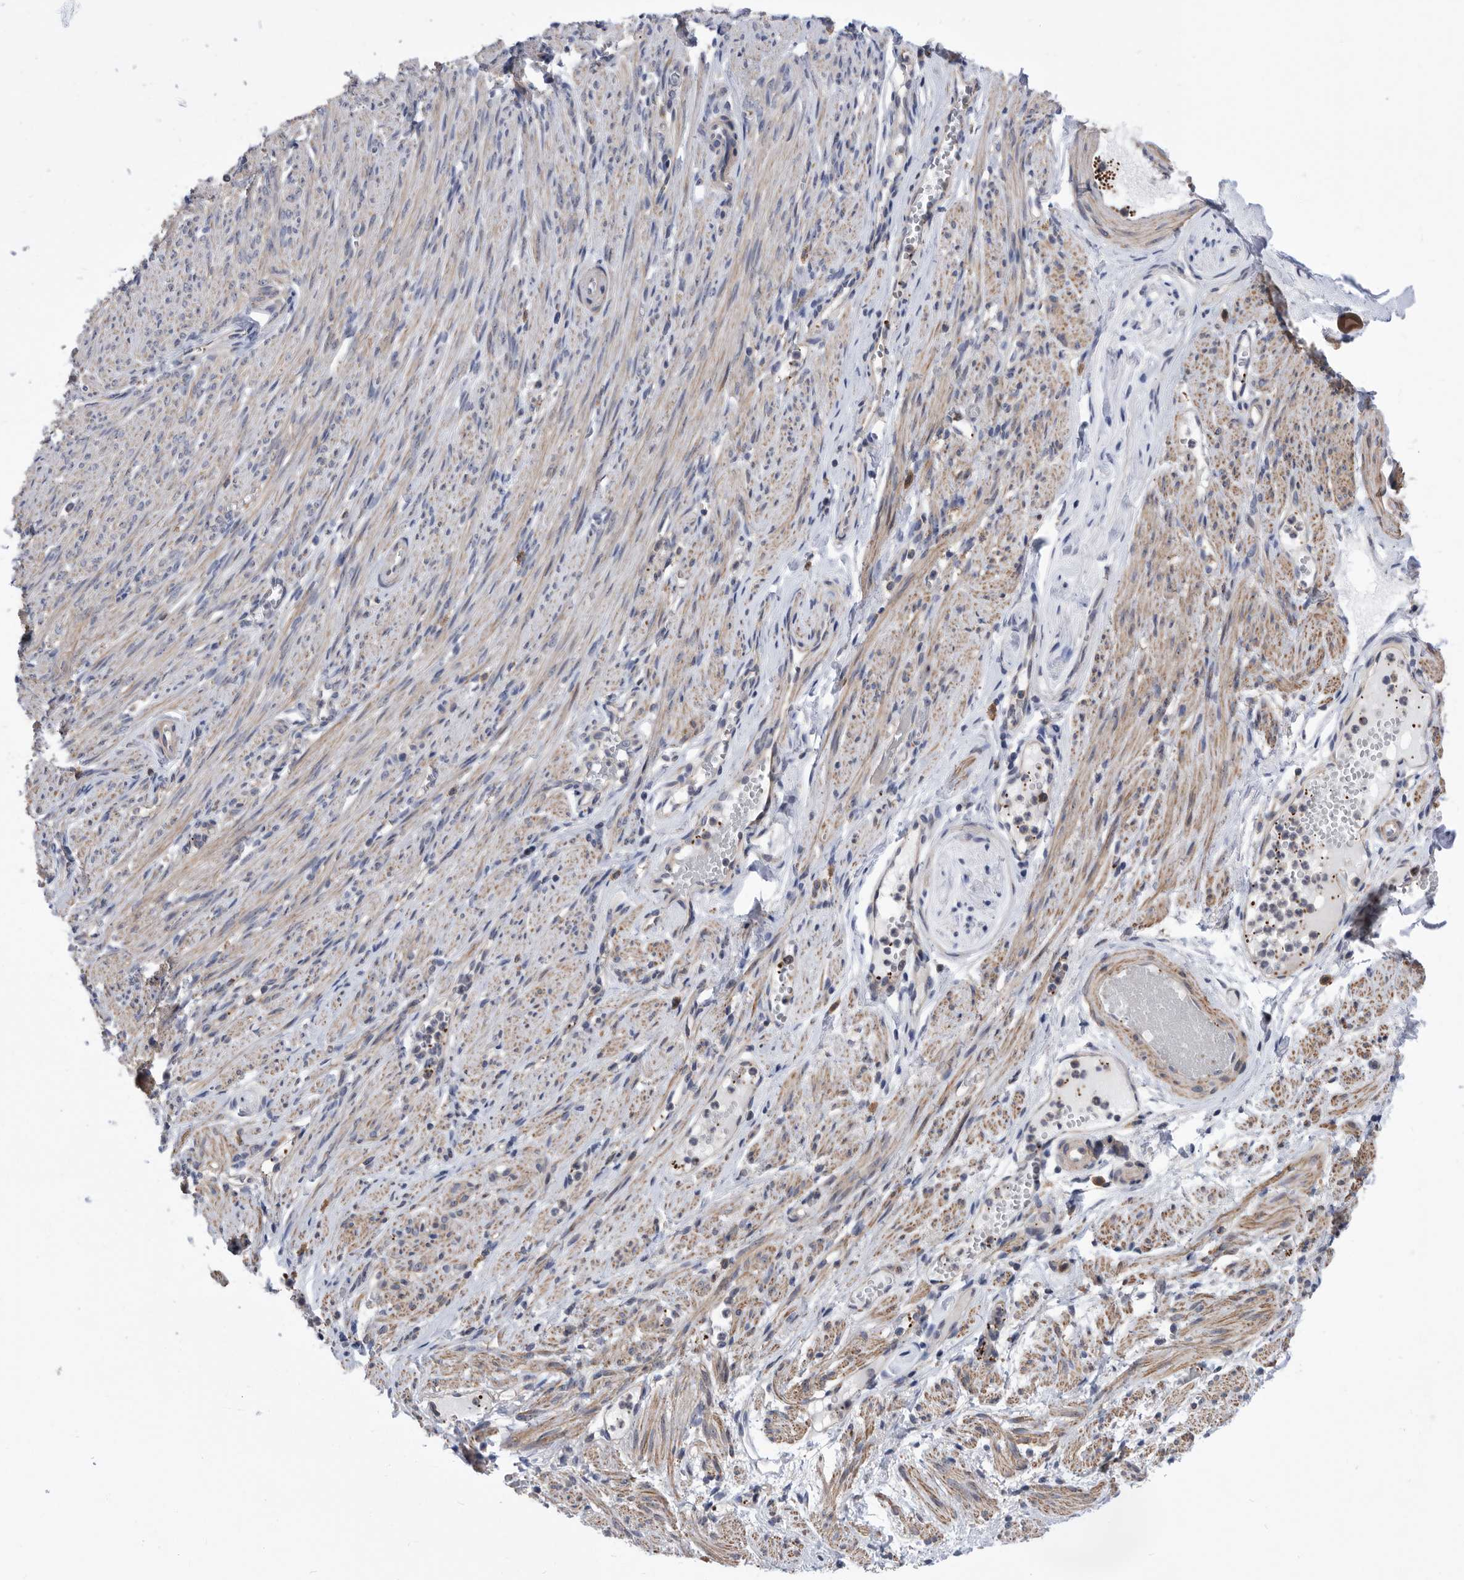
{"staining": {"intensity": "negative", "quantity": "none", "location": "none"}, "tissue": "adipose tissue", "cell_type": "Adipocytes", "image_type": "normal", "snomed": [{"axis": "morphology", "description": "Normal tissue, NOS"}, {"axis": "topography", "description": "Smooth muscle"}, {"axis": "topography", "description": "Peripheral nerve tissue"}], "caption": "The photomicrograph displays no staining of adipocytes in unremarkable adipose tissue.", "gene": "BAIAP3", "patient": {"sex": "female", "age": 39}}